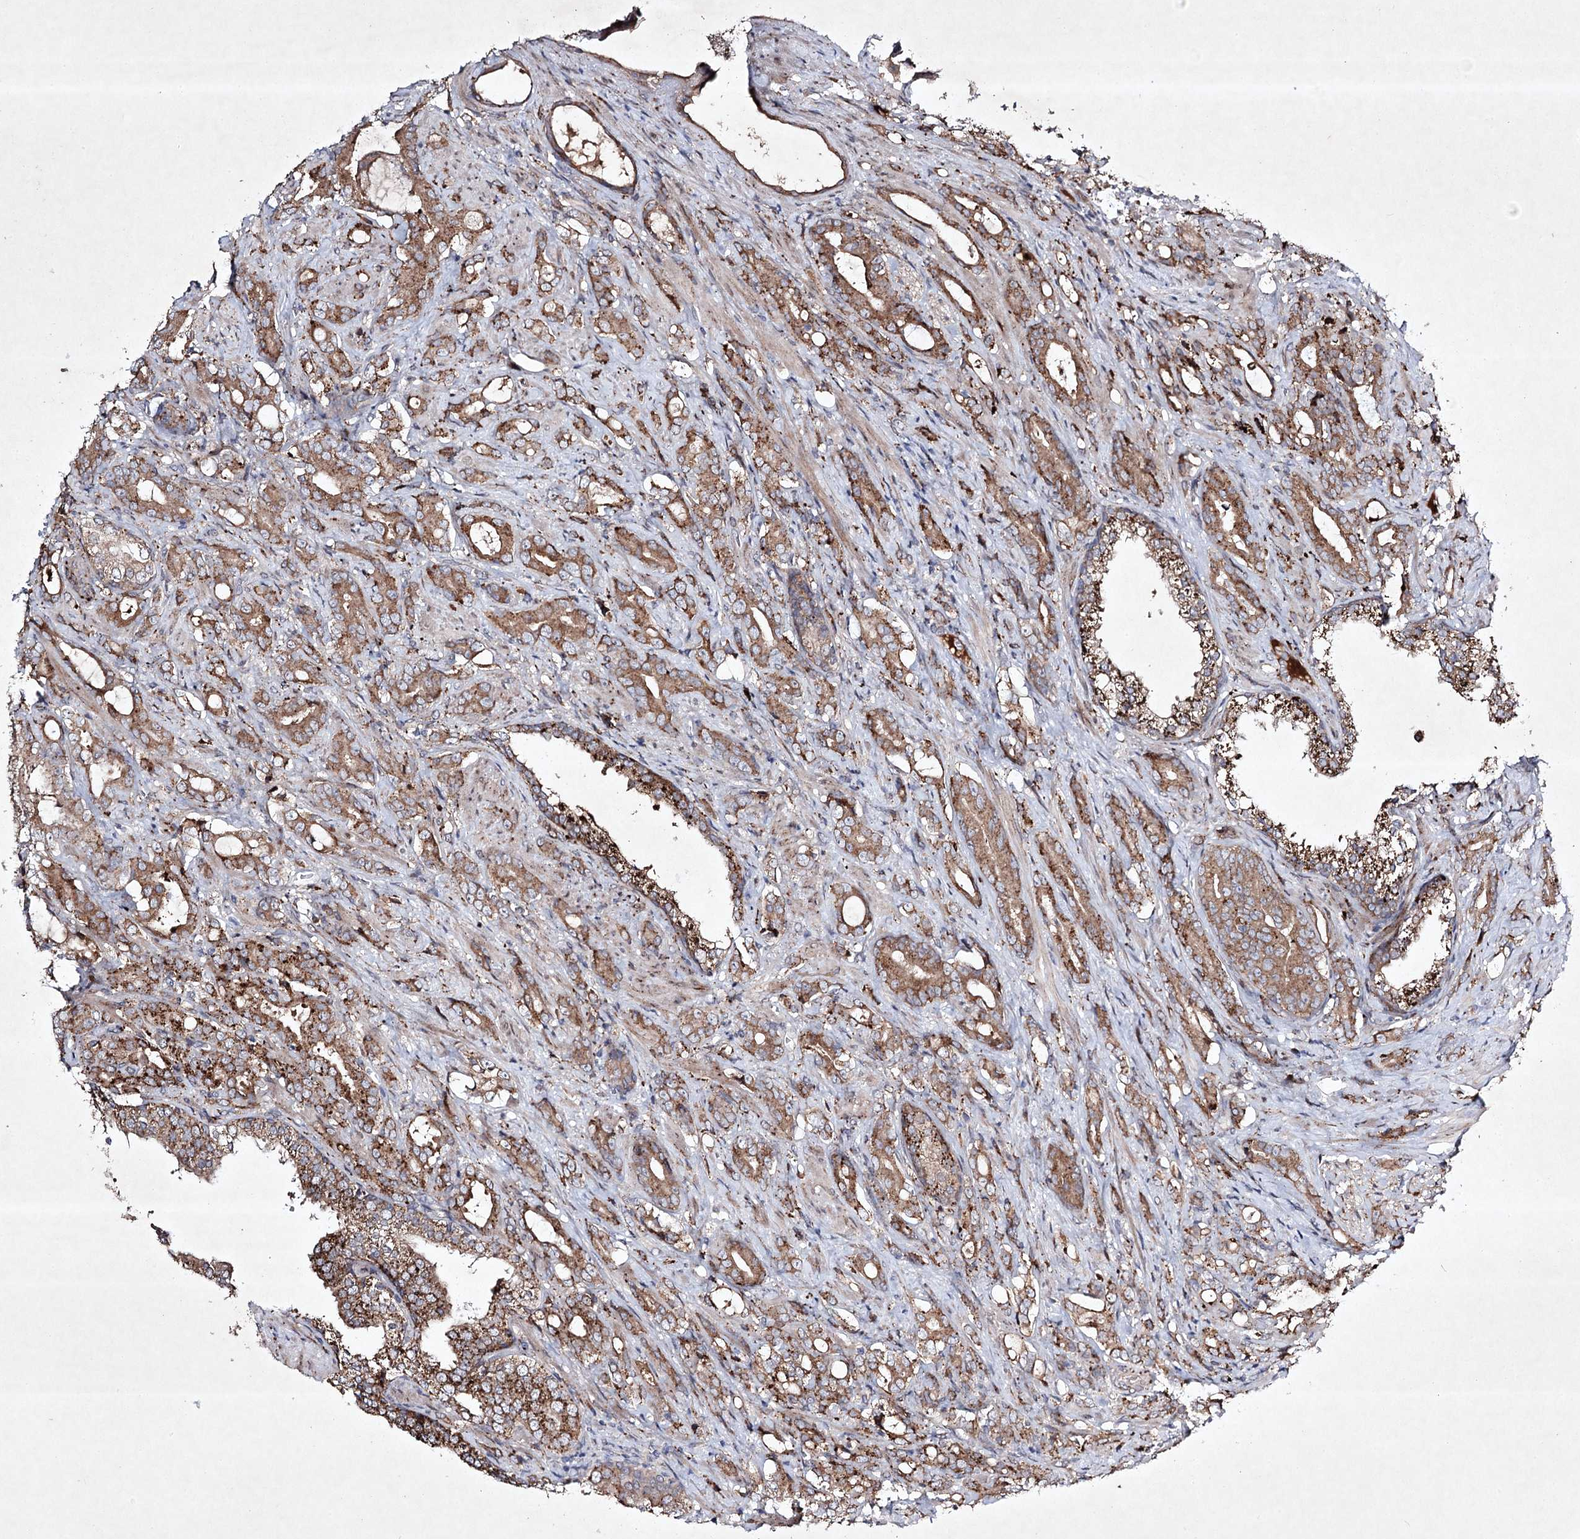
{"staining": {"intensity": "moderate", "quantity": ">75%", "location": "cytoplasmic/membranous"}, "tissue": "prostate cancer", "cell_type": "Tumor cells", "image_type": "cancer", "snomed": [{"axis": "morphology", "description": "Adenocarcinoma, High grade"}, {"axis": "topography", "description": "Prostate"}], "caption": "Immunohistochemical staining of prostate cancer (high-grade adenocarcinoma) shows moderate cytoplasmic/membranous protein positivity in approximately >75% of tumor cells. The protein is stained brown, and the nuclei are stained in blue (DAB IHC with brightfield microscopy, high magnification).", "gene": "ALG9", "patient": {"sex": "male", "age": 72}}